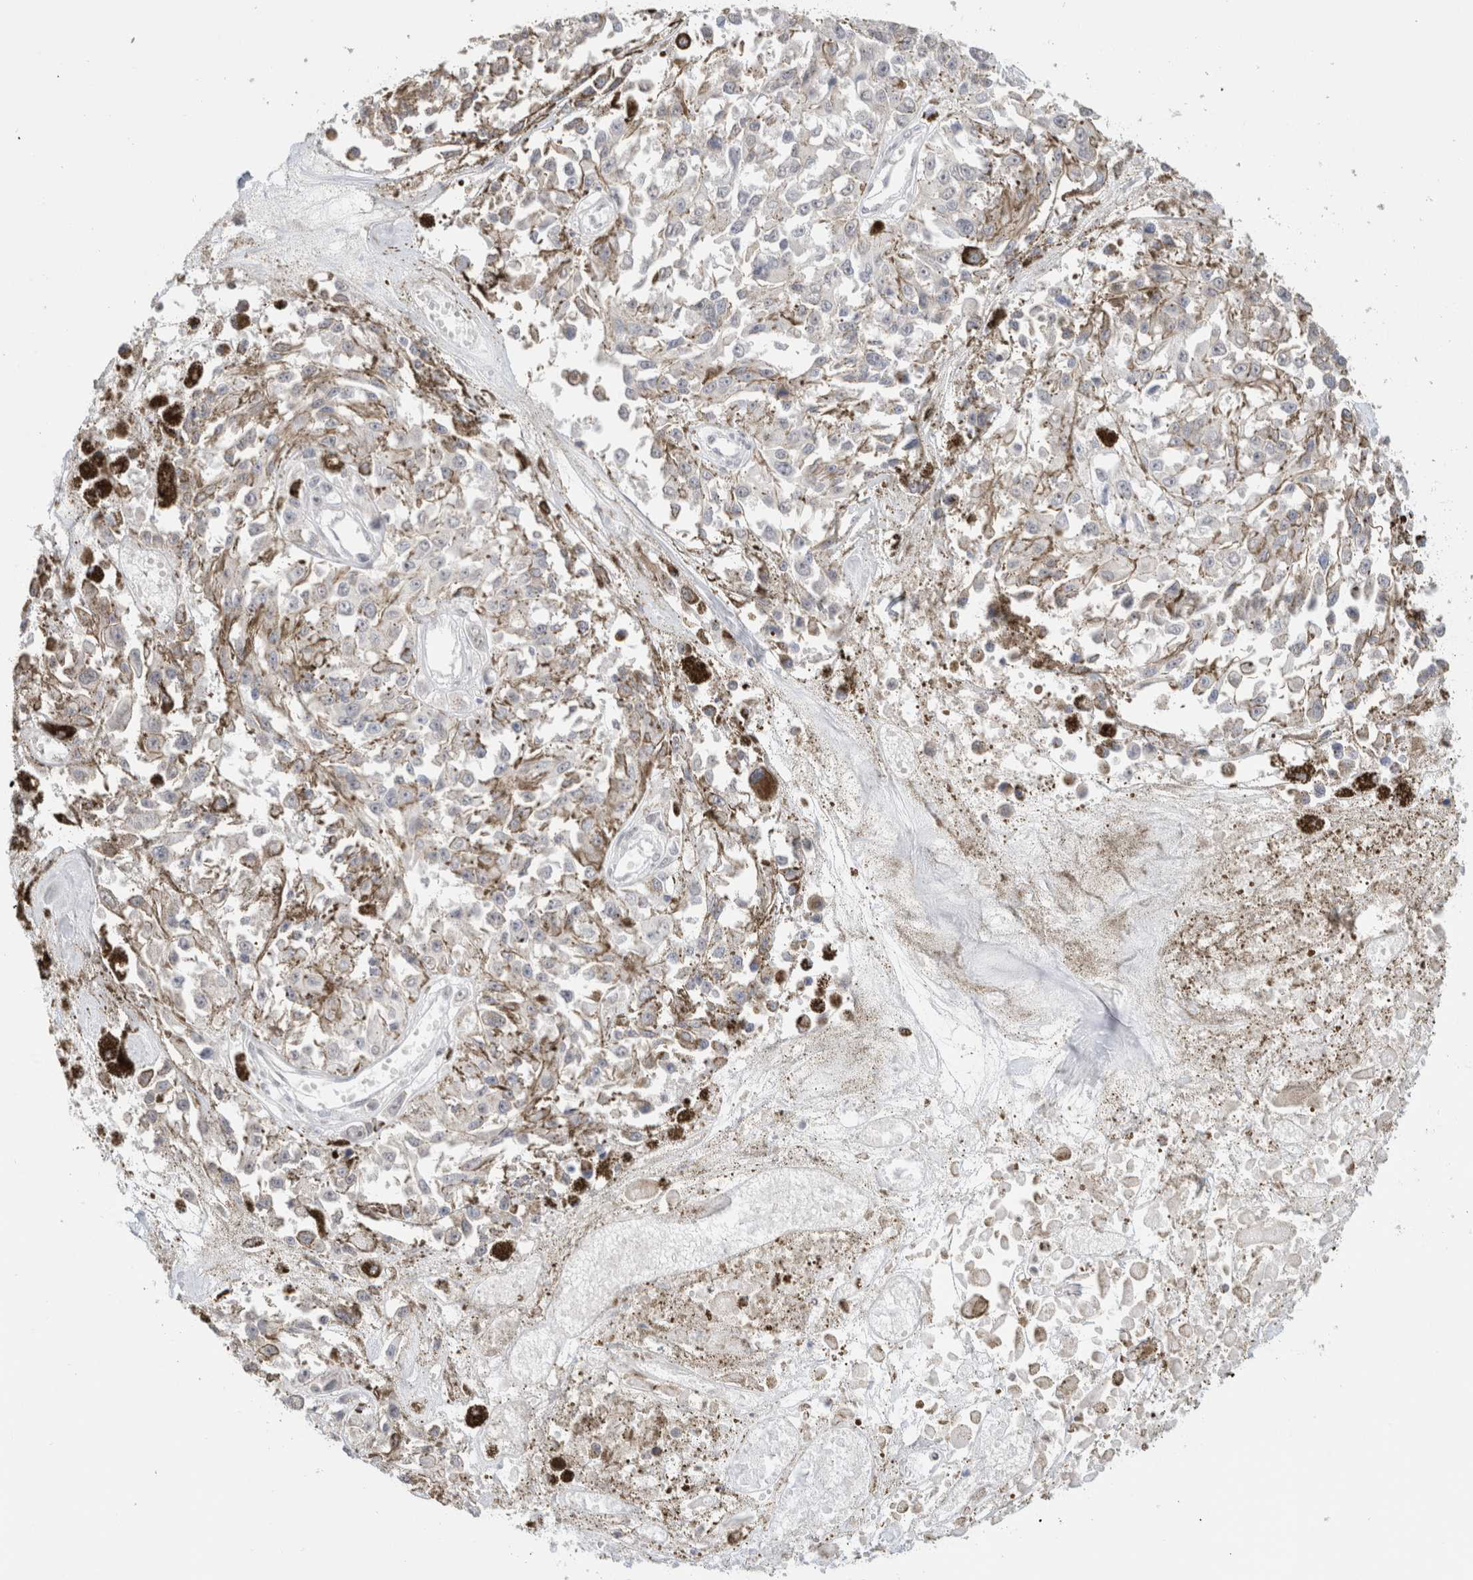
{"staining": {"intensity": "negative", "quantity": "none", "location": "none"}, "tissue": "melanoma", "cell_type": "Tumor cells", "image_type": "cancer", "snomed": [{"axis": "morphology", "description": "Malignant melanoma, Metastatic site"}, {"axis": "topography", "description": "Lymph node"}], "caption": "This micrograph is of malignant melanoma (metastatic site) stained with IHC to label a protein in brown with the nuclei are counter-stained blue. There is no positivity in tumor cells.", "gene": "CD80", "patient": {"sex": "male", "age": 59}}